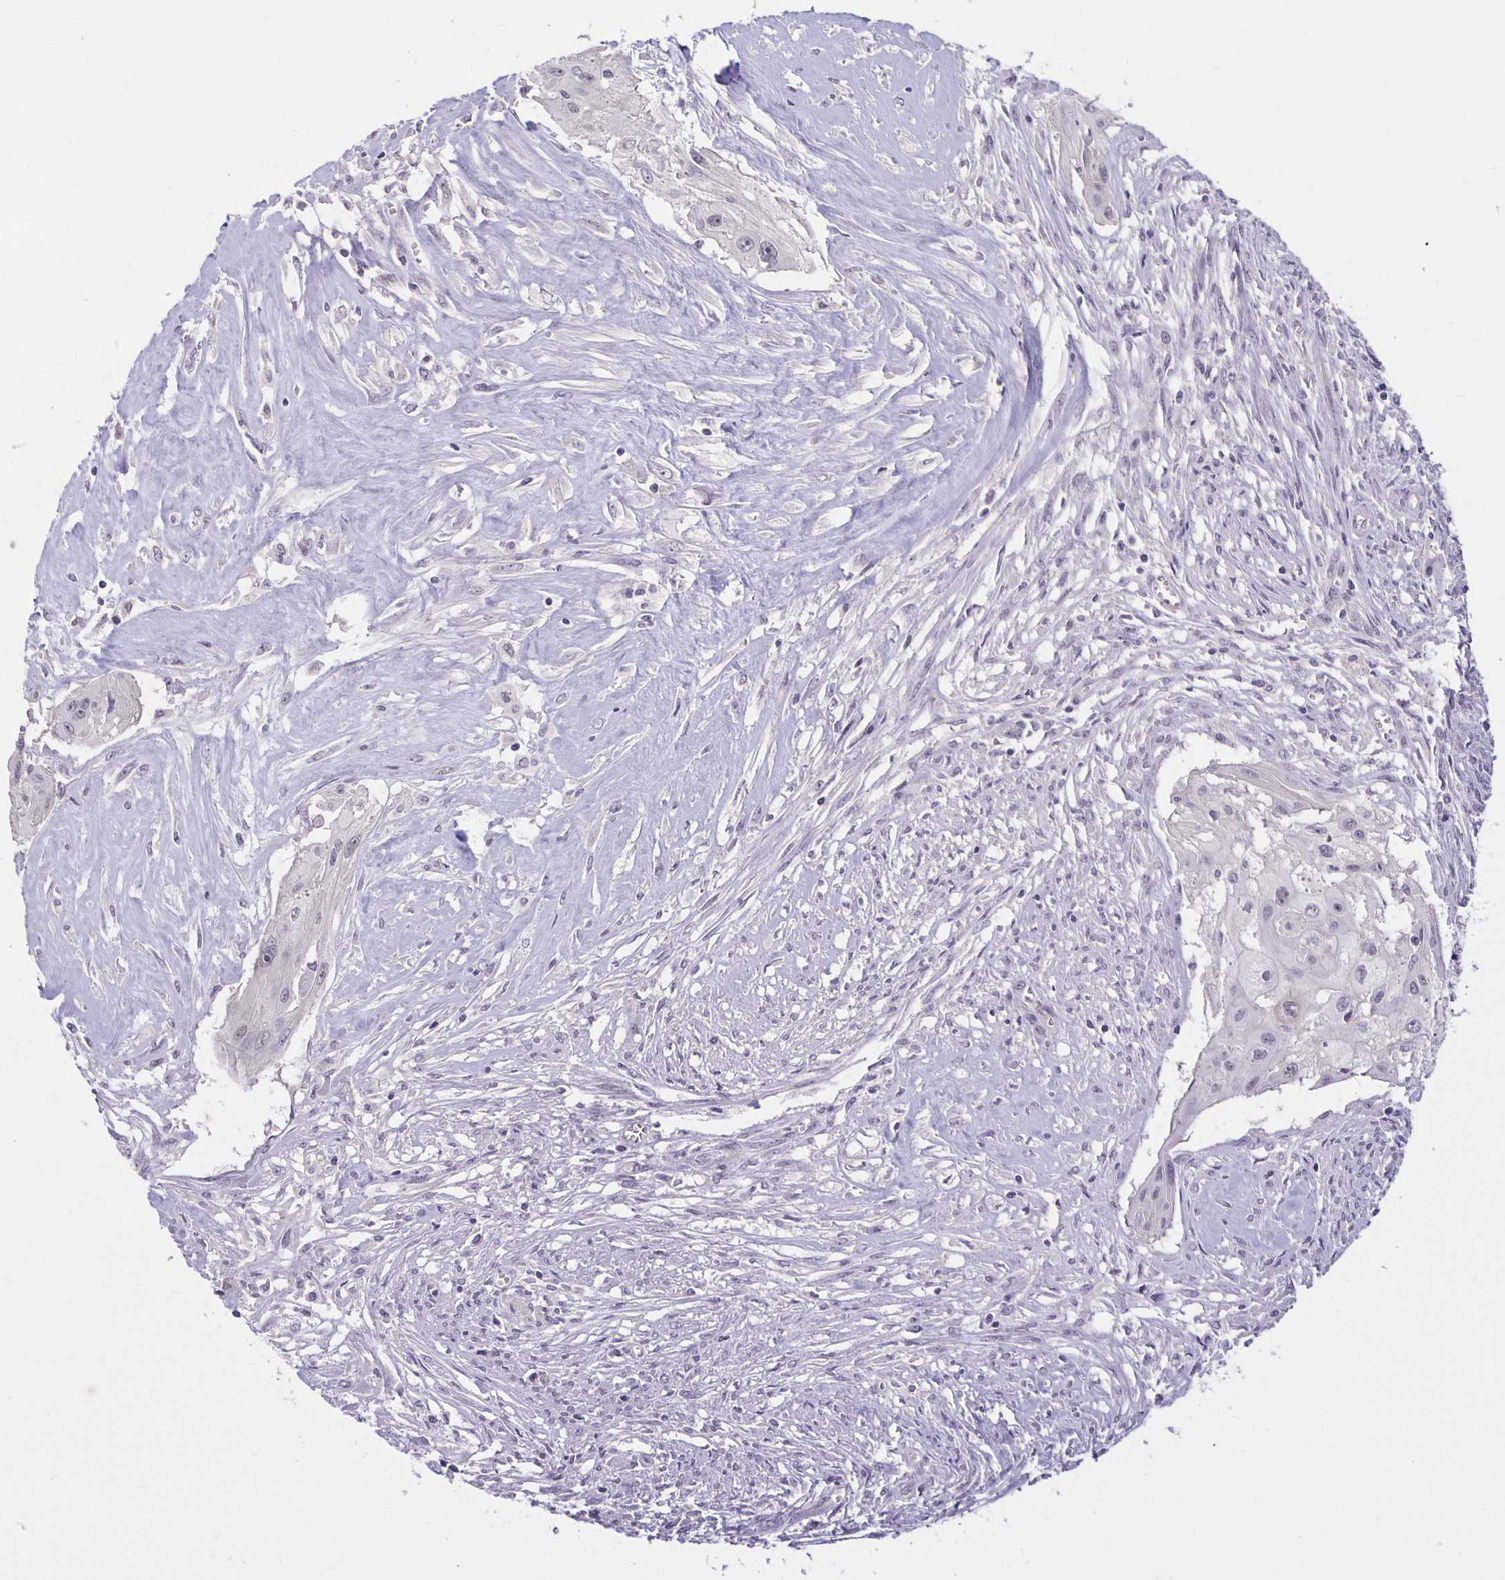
{"staining": {"intensity": "negative", "quantity": "none", "location": "none"}, "tissue": "cervical cancer", "cell_type": "Tumor cells", "image_type": "cancer", "snomed": [{"axis": "morphology", "description": "Squamous cell carcinoma, NOS"}, {"axis": "topography", "description": "Cervix"}], "caption": "The photomicrograph shows no significant staining in tumor cells of cervical cancer.", "gene": "ARVCF", "patient": {"sex": "female", "age": 49}}